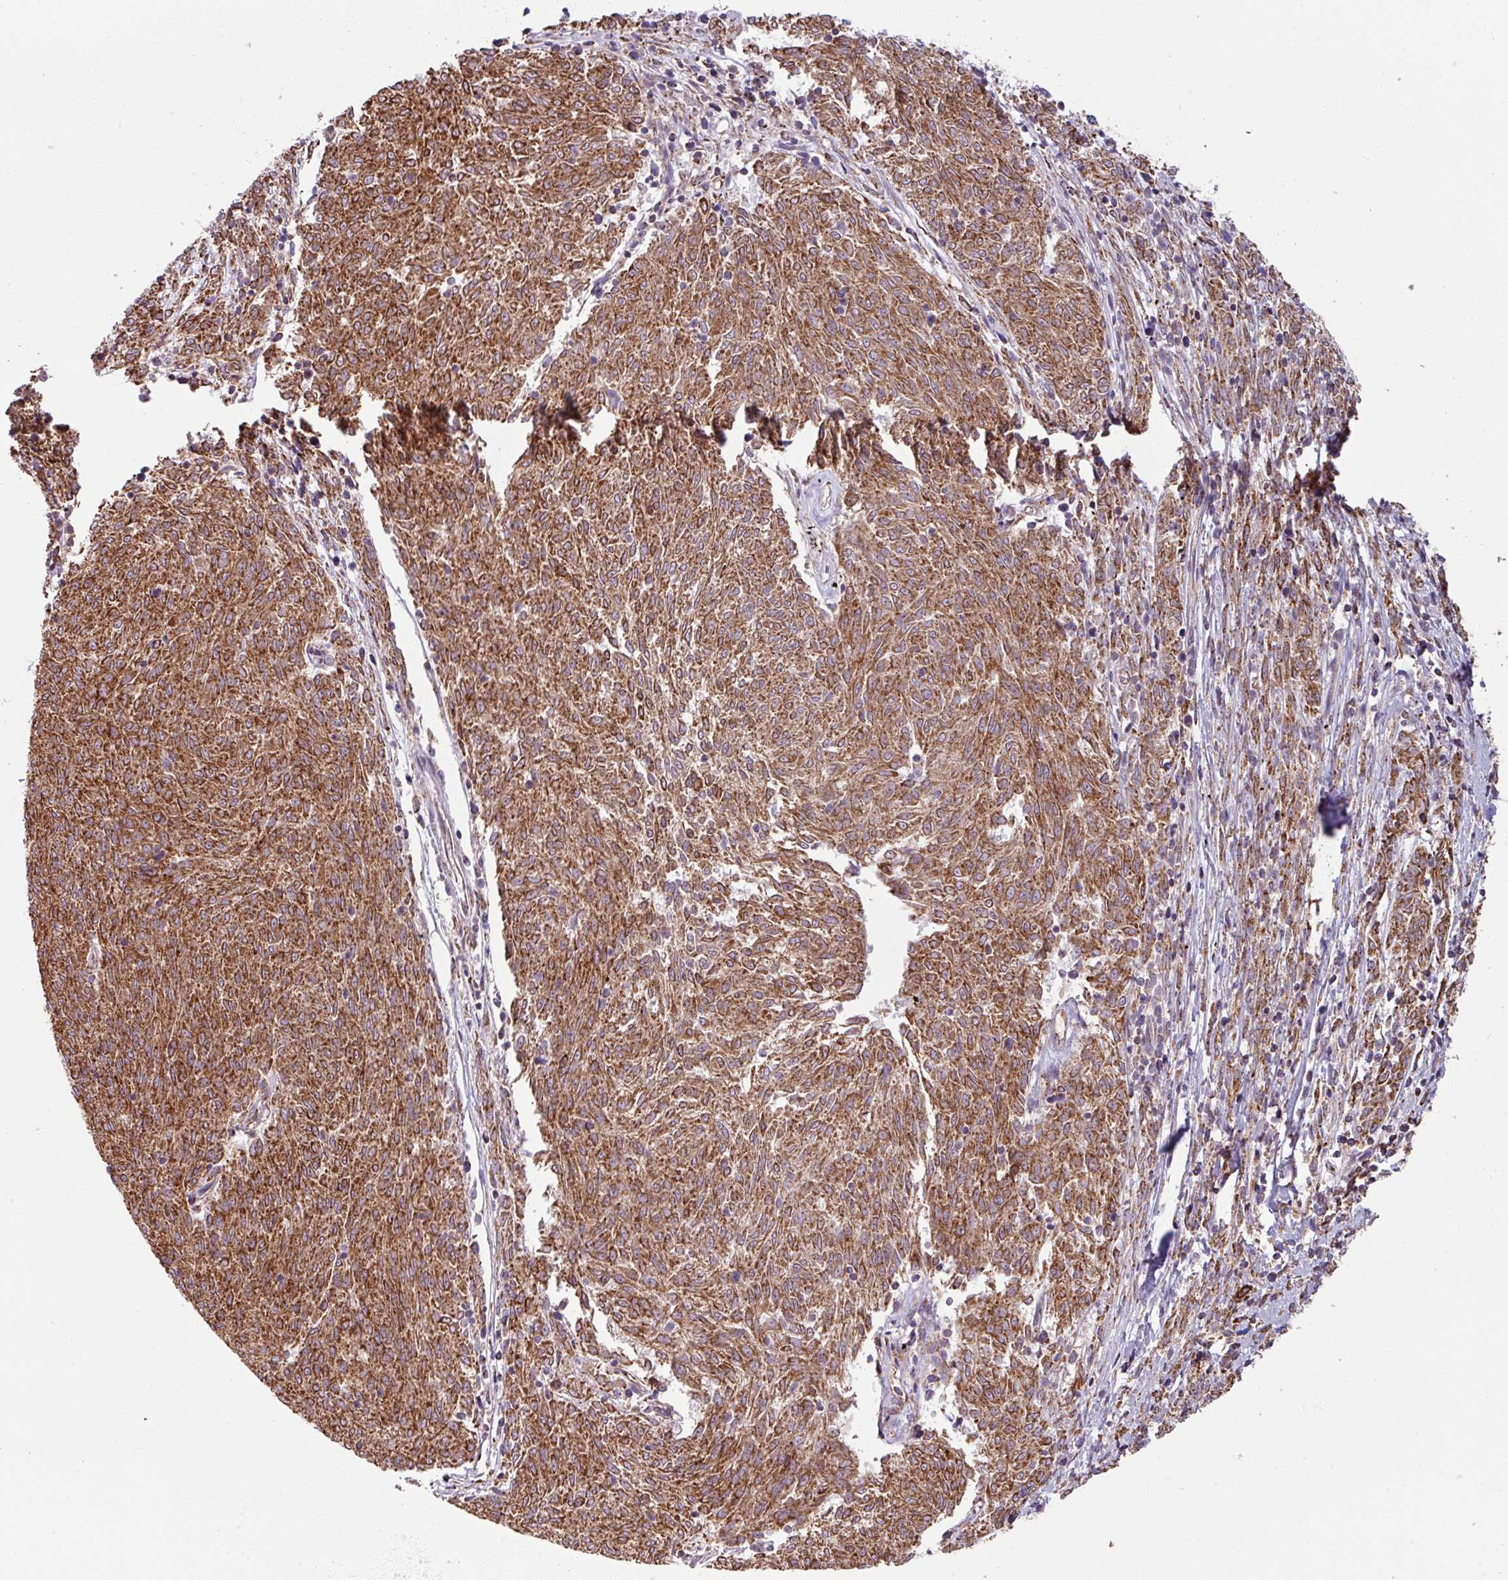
{"staining": {"intensity": "strong", "quantity": ">75%", "location": "cytoplasmic/membranous"}, "tissue": "melanoma", "cell_type": "Tumor cells", "image_type": "cancer", "snomed": [{"axis": "morphology", "description": "Malignant melanoma, NOS"}, {"axis": "topography", "description": "Skin"}], "caption": "The histopathology image displays a brown stain indicating the presence of a protein in the cytoplasmic/membranous of tumor cells in melanoma.", "gene": "MAGT1", "patient": {"sex": "female", "age": 72}}